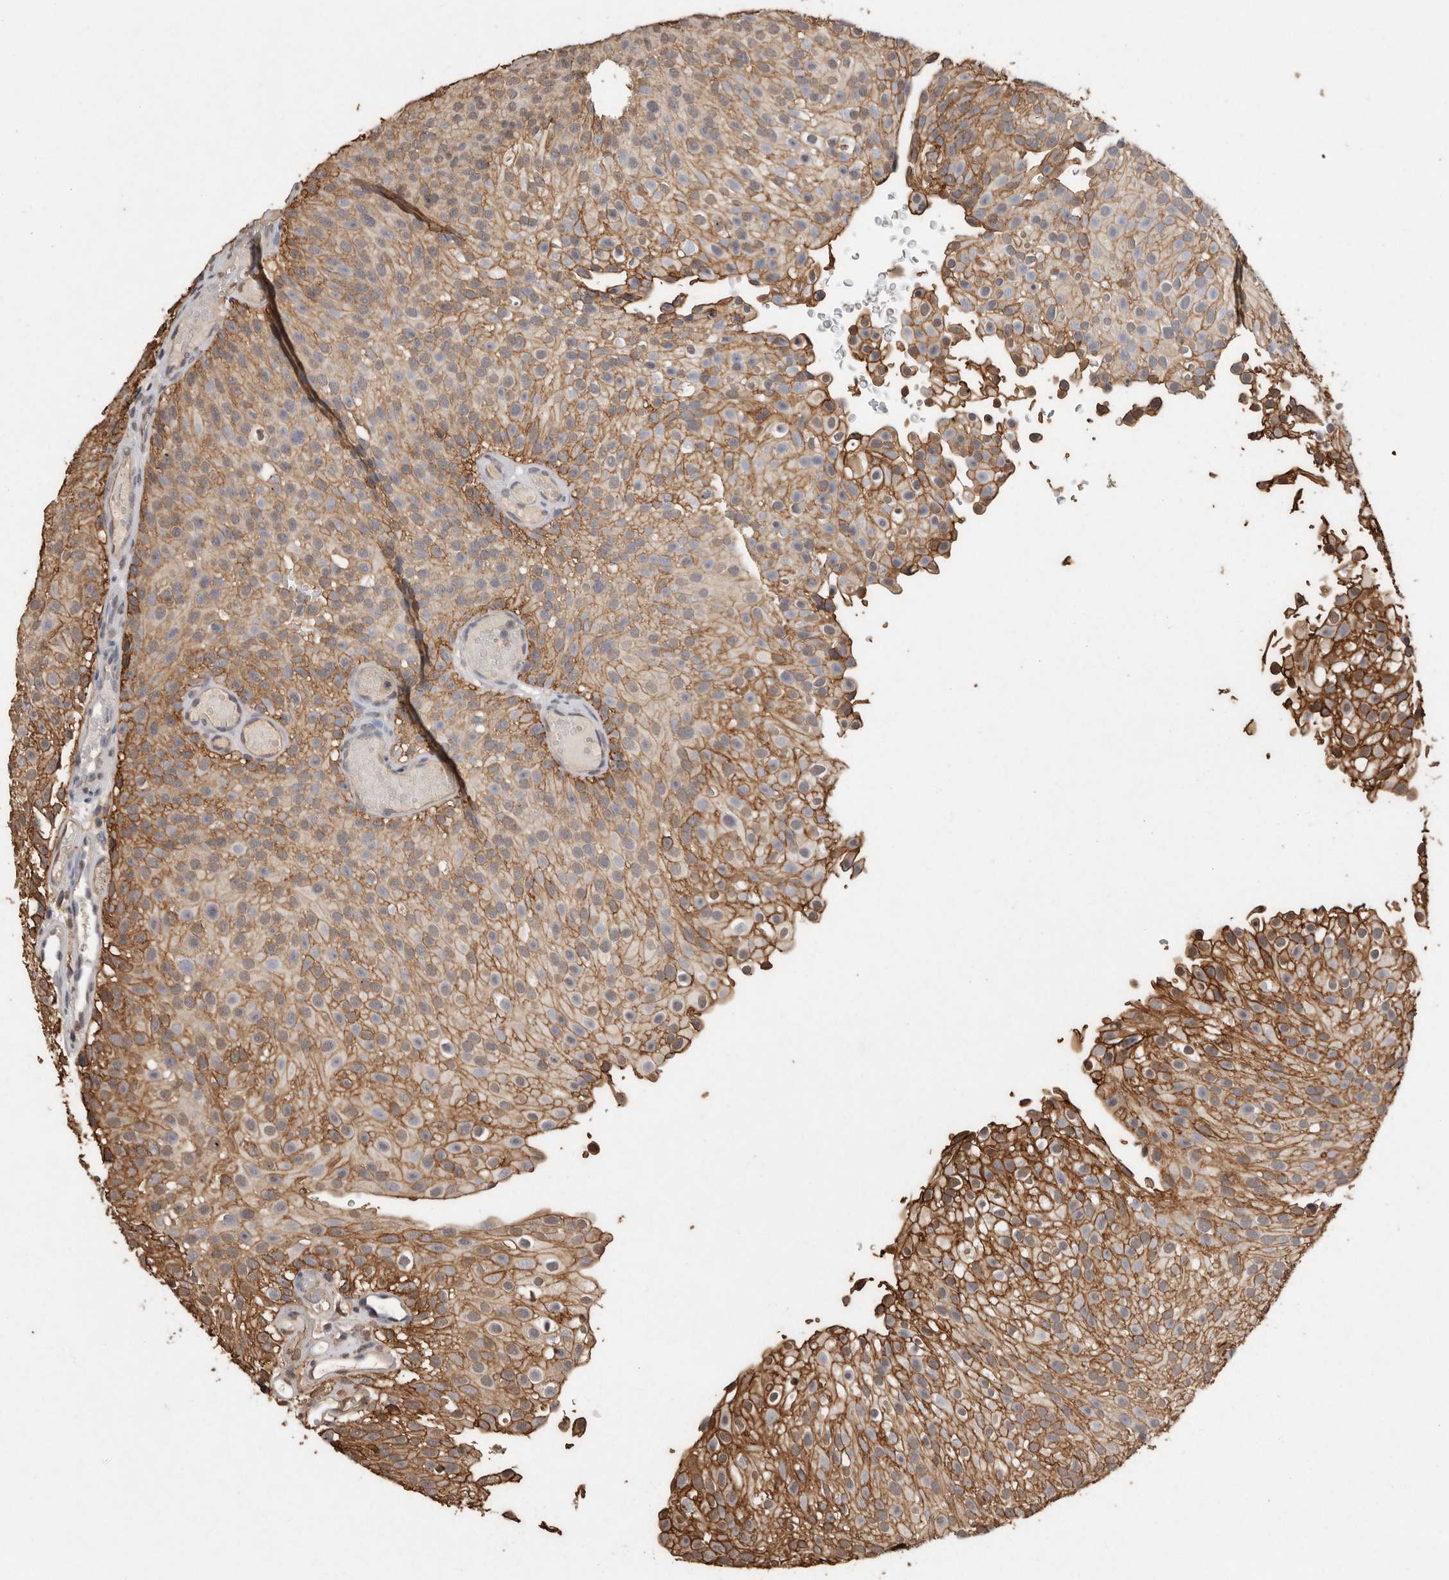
{"staining": {"intensity": "moderate", "quantity": ">75%", "location": "cytoplasmic/membranous"}, "tissue": "urothelial cancer", "cell_type": "Tumor cells", "image_type": "cancer", "snomed": [{"axis": "morphology", "description": "Urothelial carcinoma, Low grade"}, {"axis": "topography", "description": "Urinary bladder"}], "caption": "Protein expression analysis of urothelial carcinoma (low-grade) demonstrates moderate cytoplasmic/membranous staining in about >75% of tumor cells. The protein is shown in brown color, while the nuclei are stained blue.", "gene": "S100A10", "patient": {"sex": "male", "age": 78}}